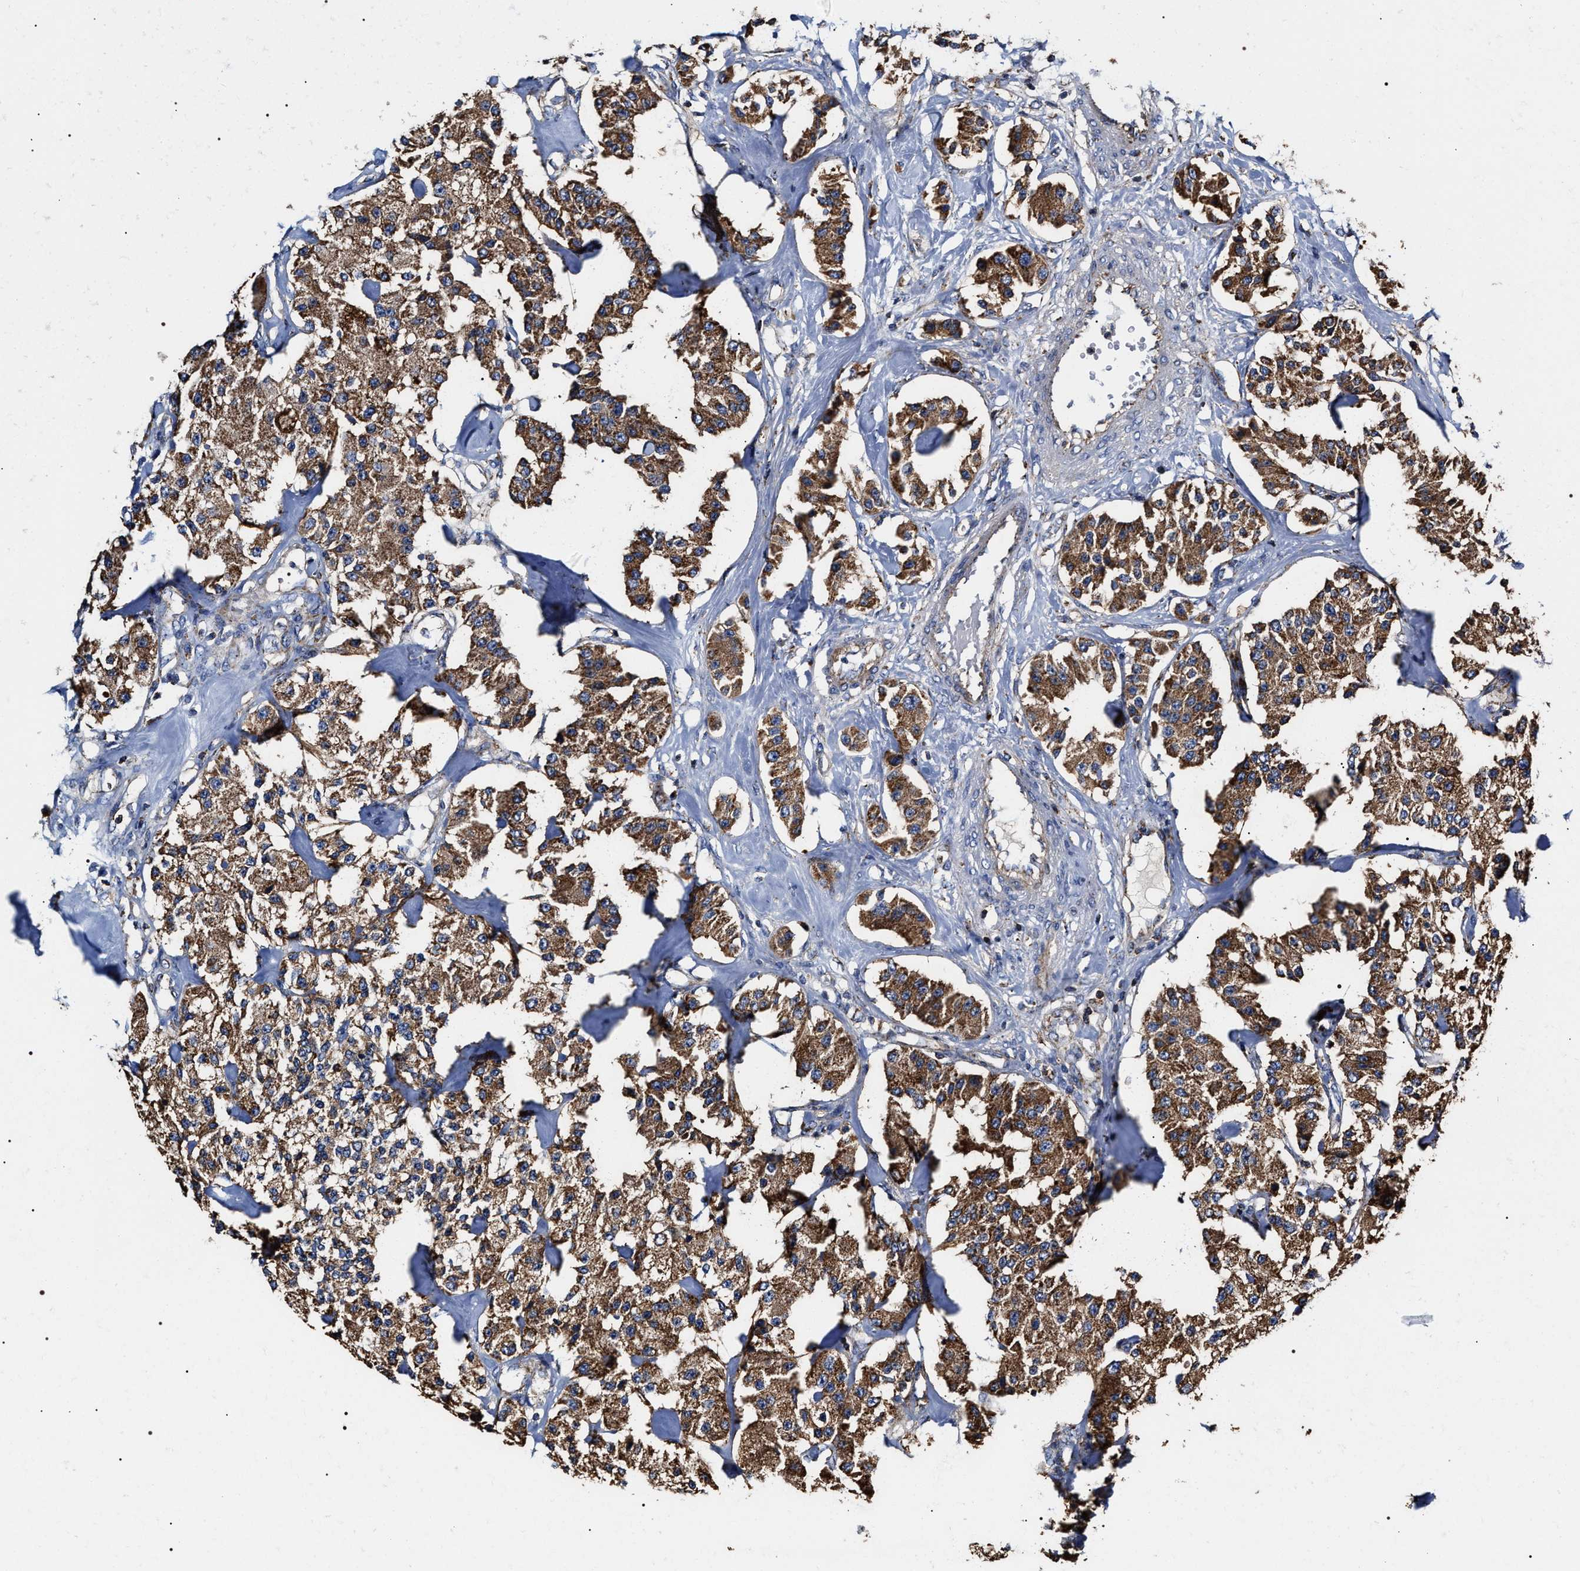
{"staining": {"intensity": "strong", "quantity": ">75%", "location": "cytoplasmic/membranous"}, "tissue": "carcinoid", "cell_type": "Tumor cells", "image_type": "cancer", "snomed": [{"axis": "morphology", "description": "Carcinoid, malignant, NOS"}, {"axis": "topography", "description": "Pancreas"}], "caption": "Human carcinoid stained with a brown dye shows strong cytoplasmic/membranous positive staining in approximately >75% of tumor cells.", "gene": "COG5", "patient": {"sex": "male", "age": 41}}